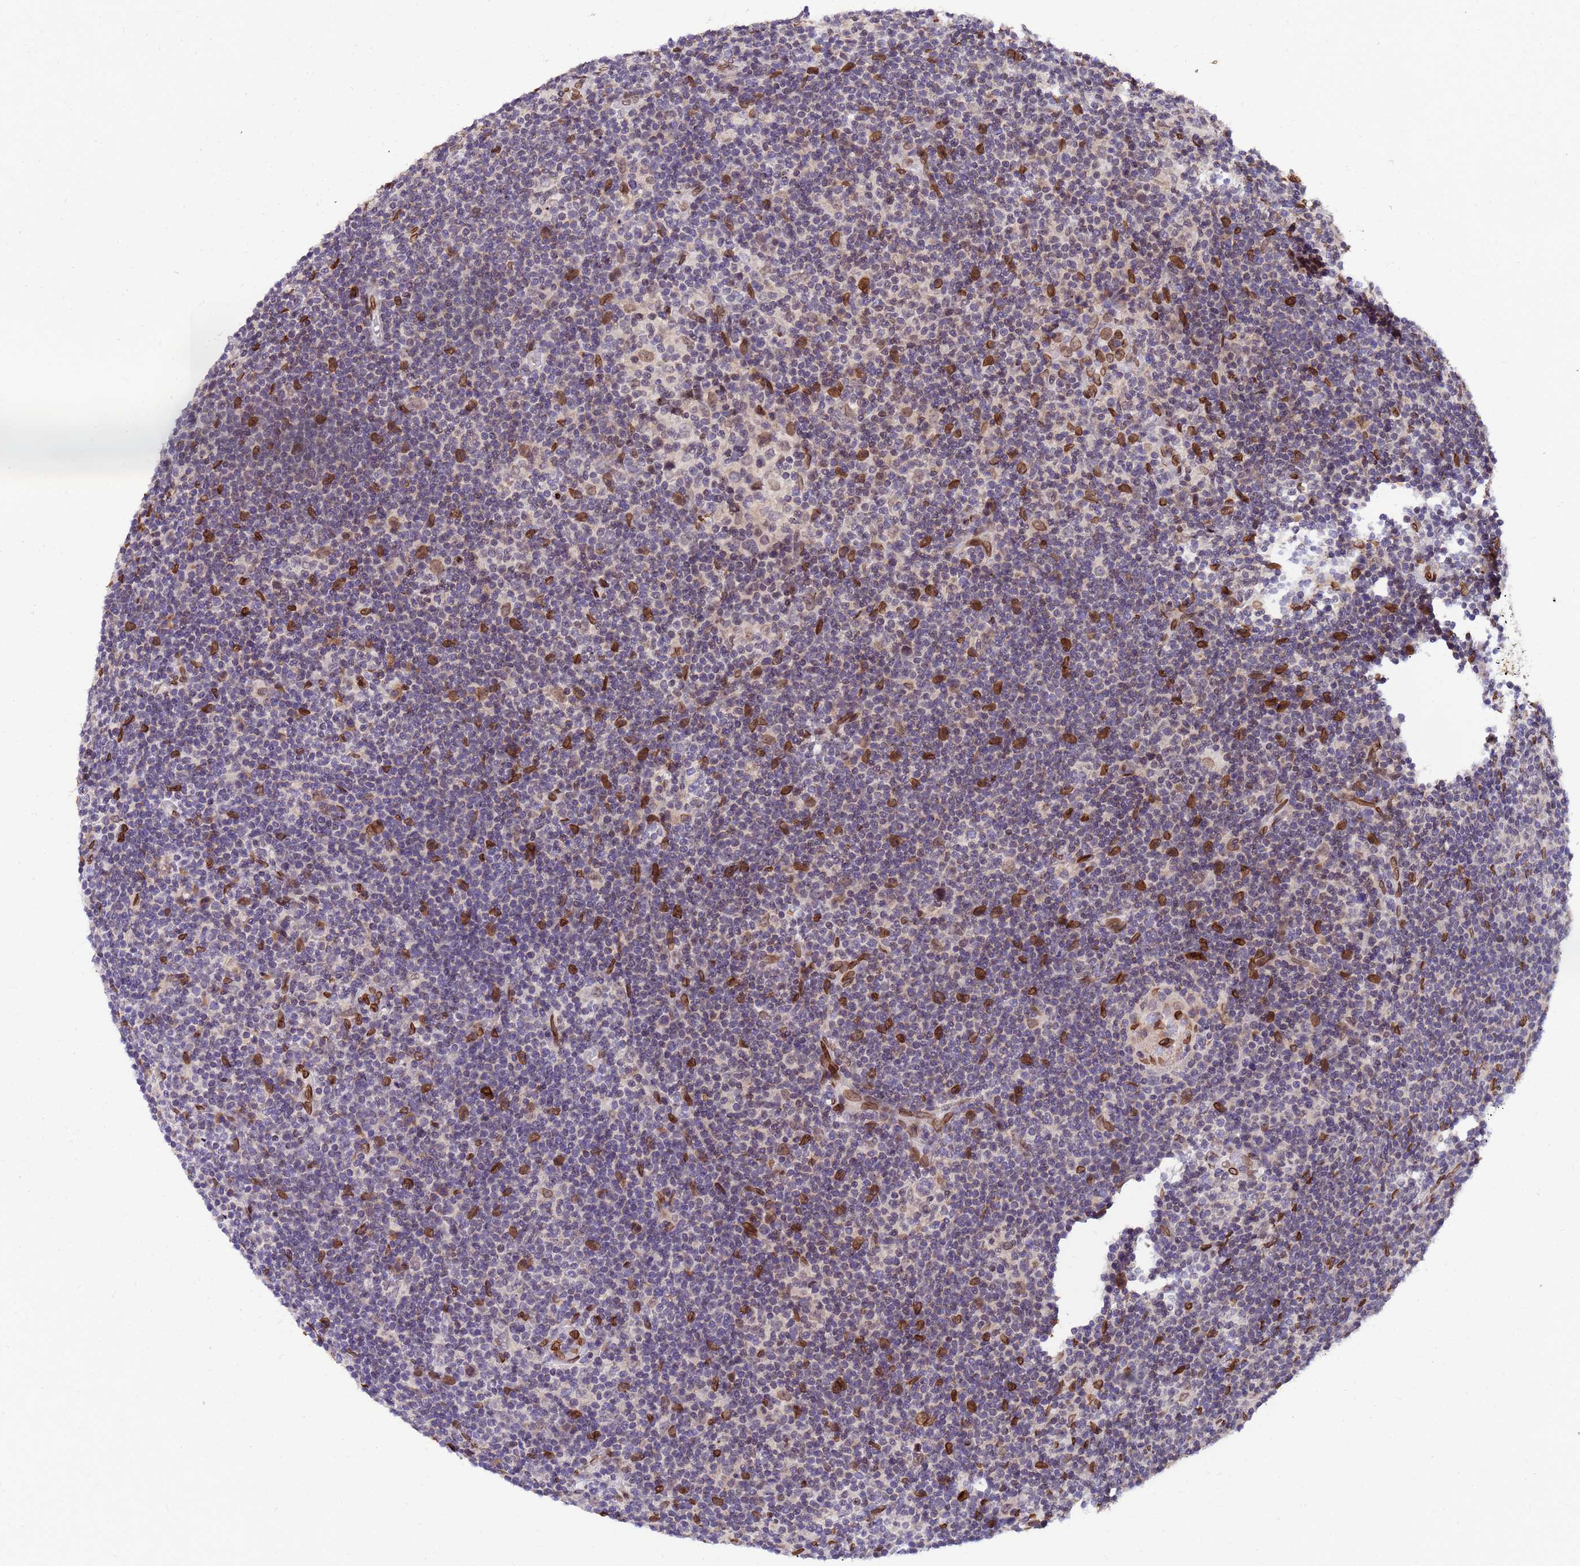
{"staining": {"intensity": "weak", "quantity": "25%-75%", "location": "nuclear"}, "tissue": "lymphoma", "cell_type": "Tumor cells", "image_type": "cancer", "snomed": [{"axis": "morphology", "description": "Hodgkin's disease, NOS"}, {"axis": "topography", "description": "Lymph node"}], "caption": "Lymphoma stained for a protein (brown) reveals weak nuclear positive expression in approximately 25%-75% of tumor cells.", "gene": "GPR135", "patient": {"sex": "female", "age": 57}}